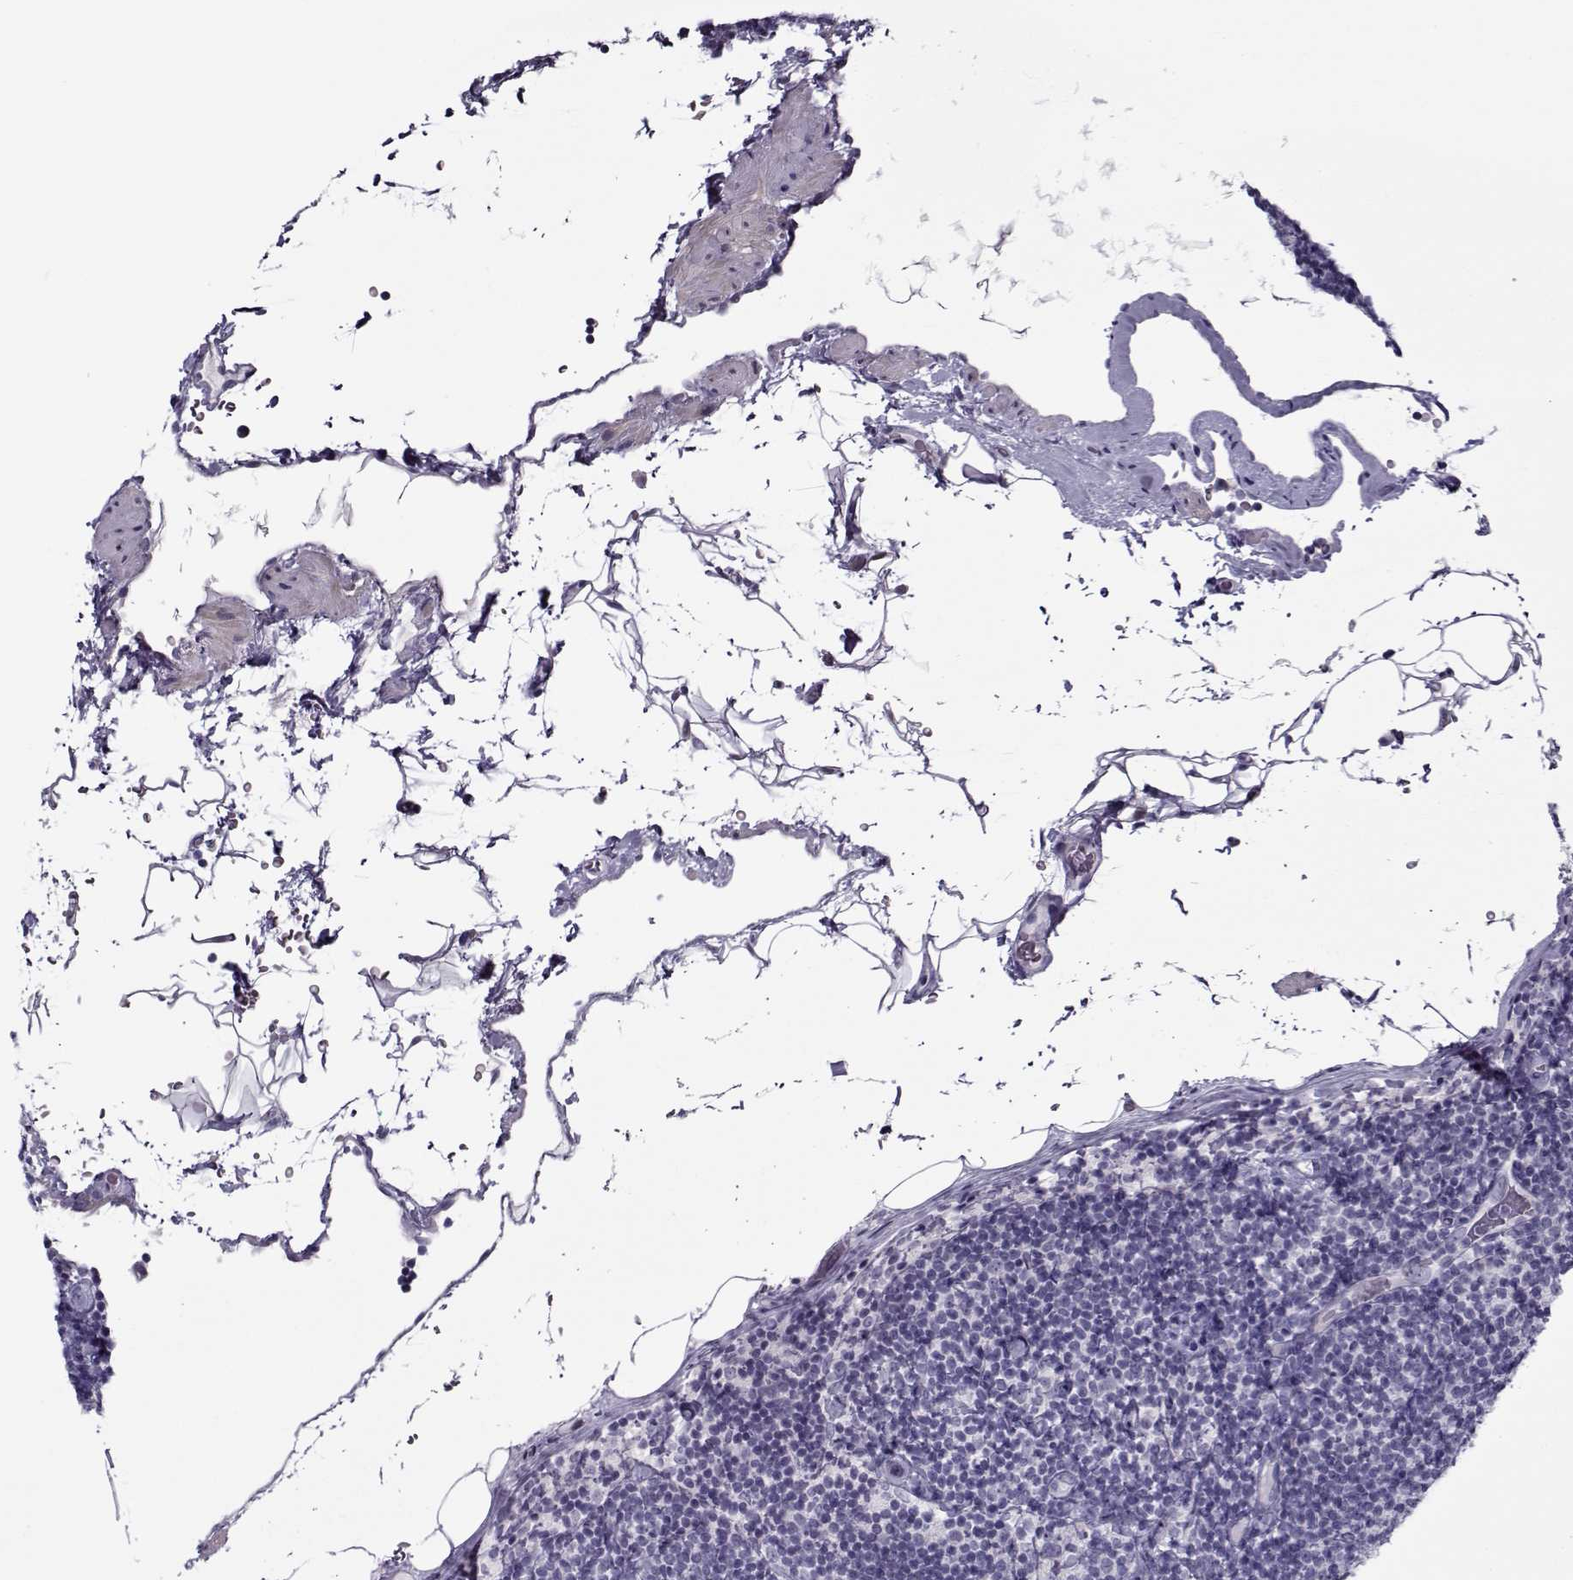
{"staining": {"intensity": "negative", "quantity": "none", "location": "none"}, "tissue": "lymphoma", "cell_type": "Tumor cells", "image_type": "cancer", "snomed": [{"axis": "morphology", "description": "Malignant lymphoma, non-Hodgkin's type, Low grade"}, {"axis": "topography", "description": "Lymph node"}], "caption": "Immunohistochemical staining of human low-grade malignant lymphoma, non-Hodgkin's type reveals no significant staining in tumor cells.", "gene": "CIBAR1", "patient": {"sex": "male", "age": 81}}